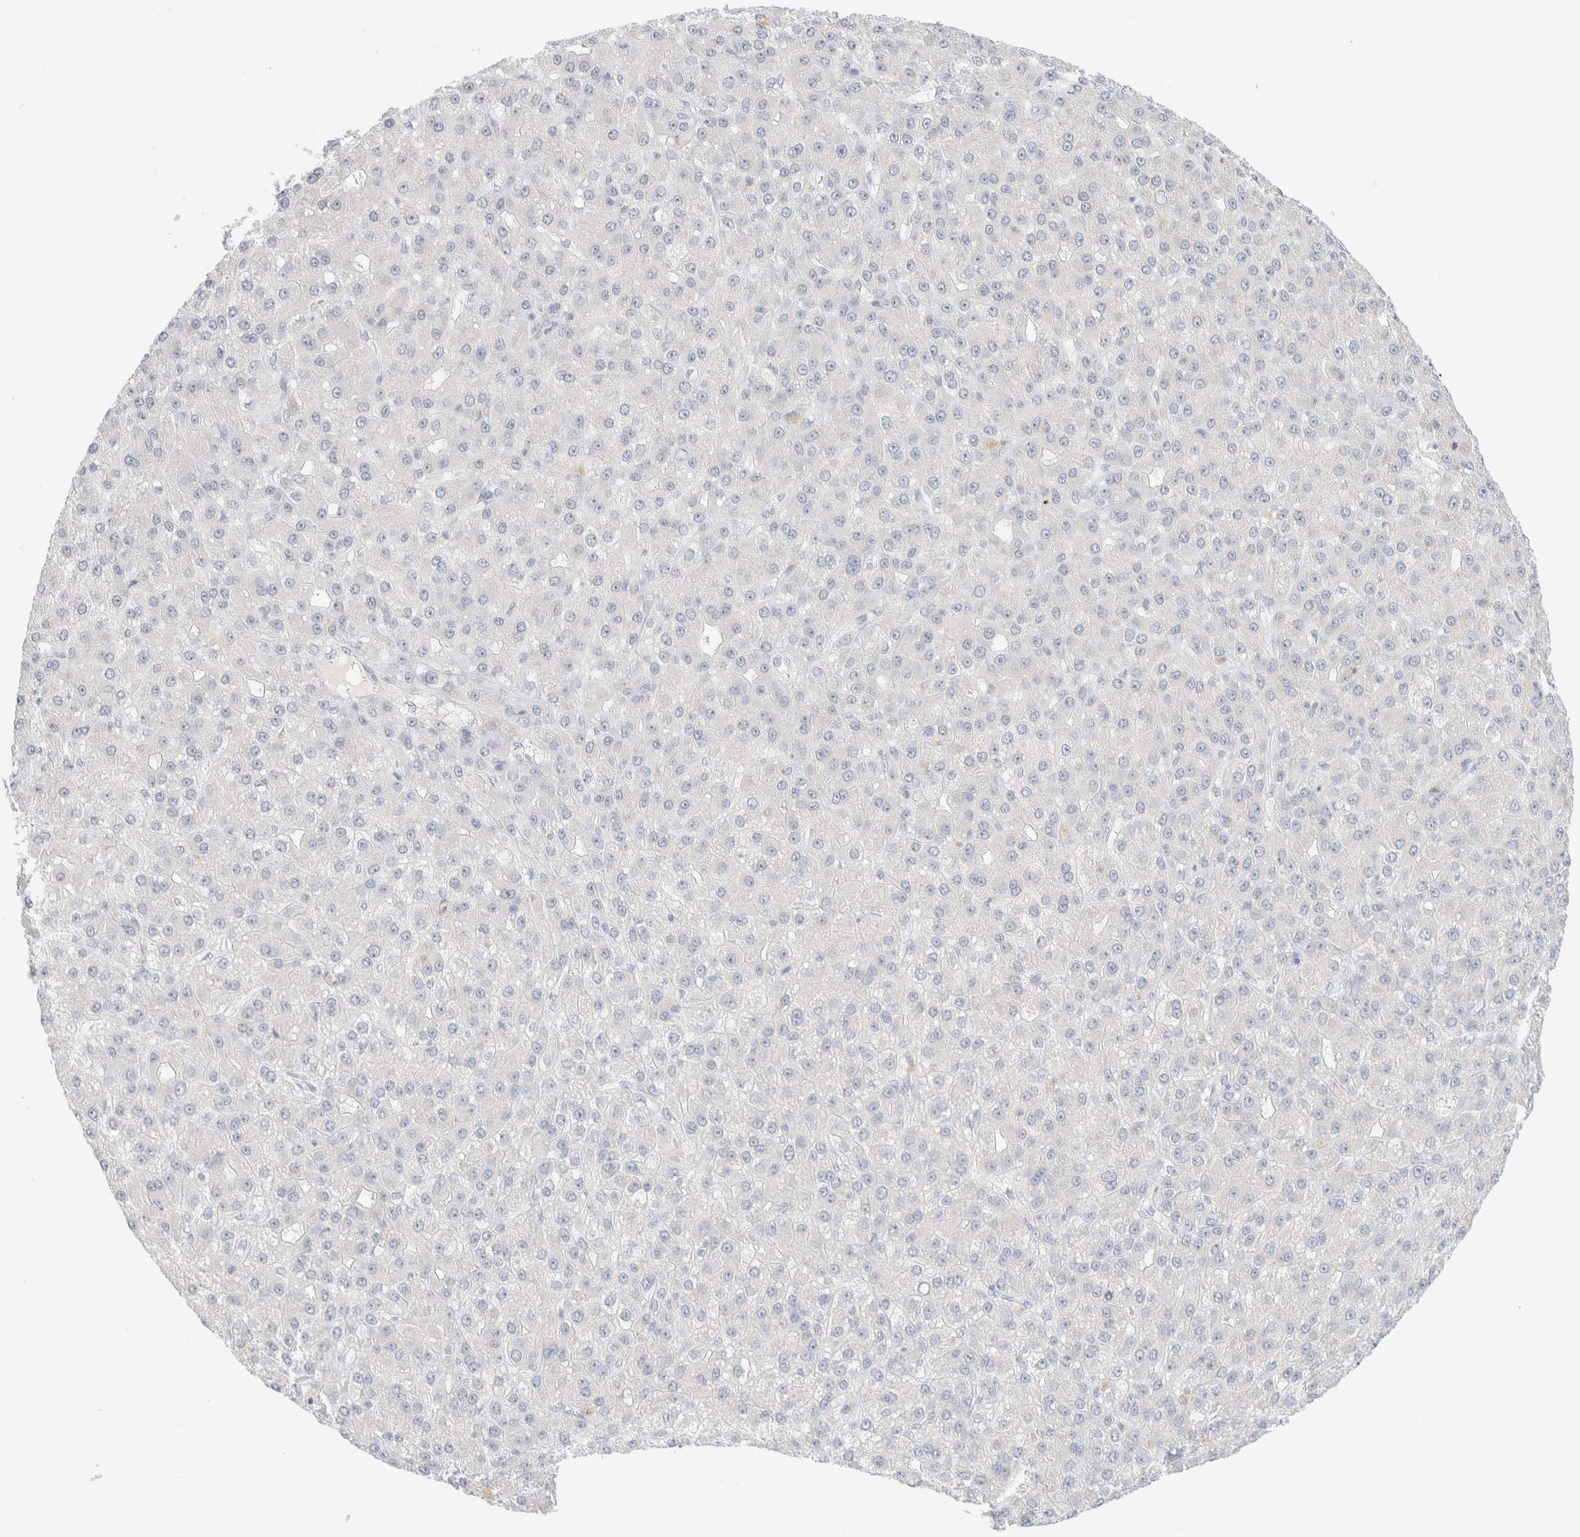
{"staining": {"intensity": "negative", "quantity": "none", "location": "none"}, "tissue": "liver cancer", "cell_type": "Tumor cells", "image_type": "cancer", "snomed": [{"axis": "morphology", "description": "Carcinoma, Hepatocellular, NOS"}, {"axis": "topography", "description": "Liver"}], "caption": "The IHC photomicrograph has no significant expression in tumor cells of liver cancer (hepatocellular carcinoma) tissue.", "gene": "HEXD", "patient": {"sex": "male", "age": 67}}